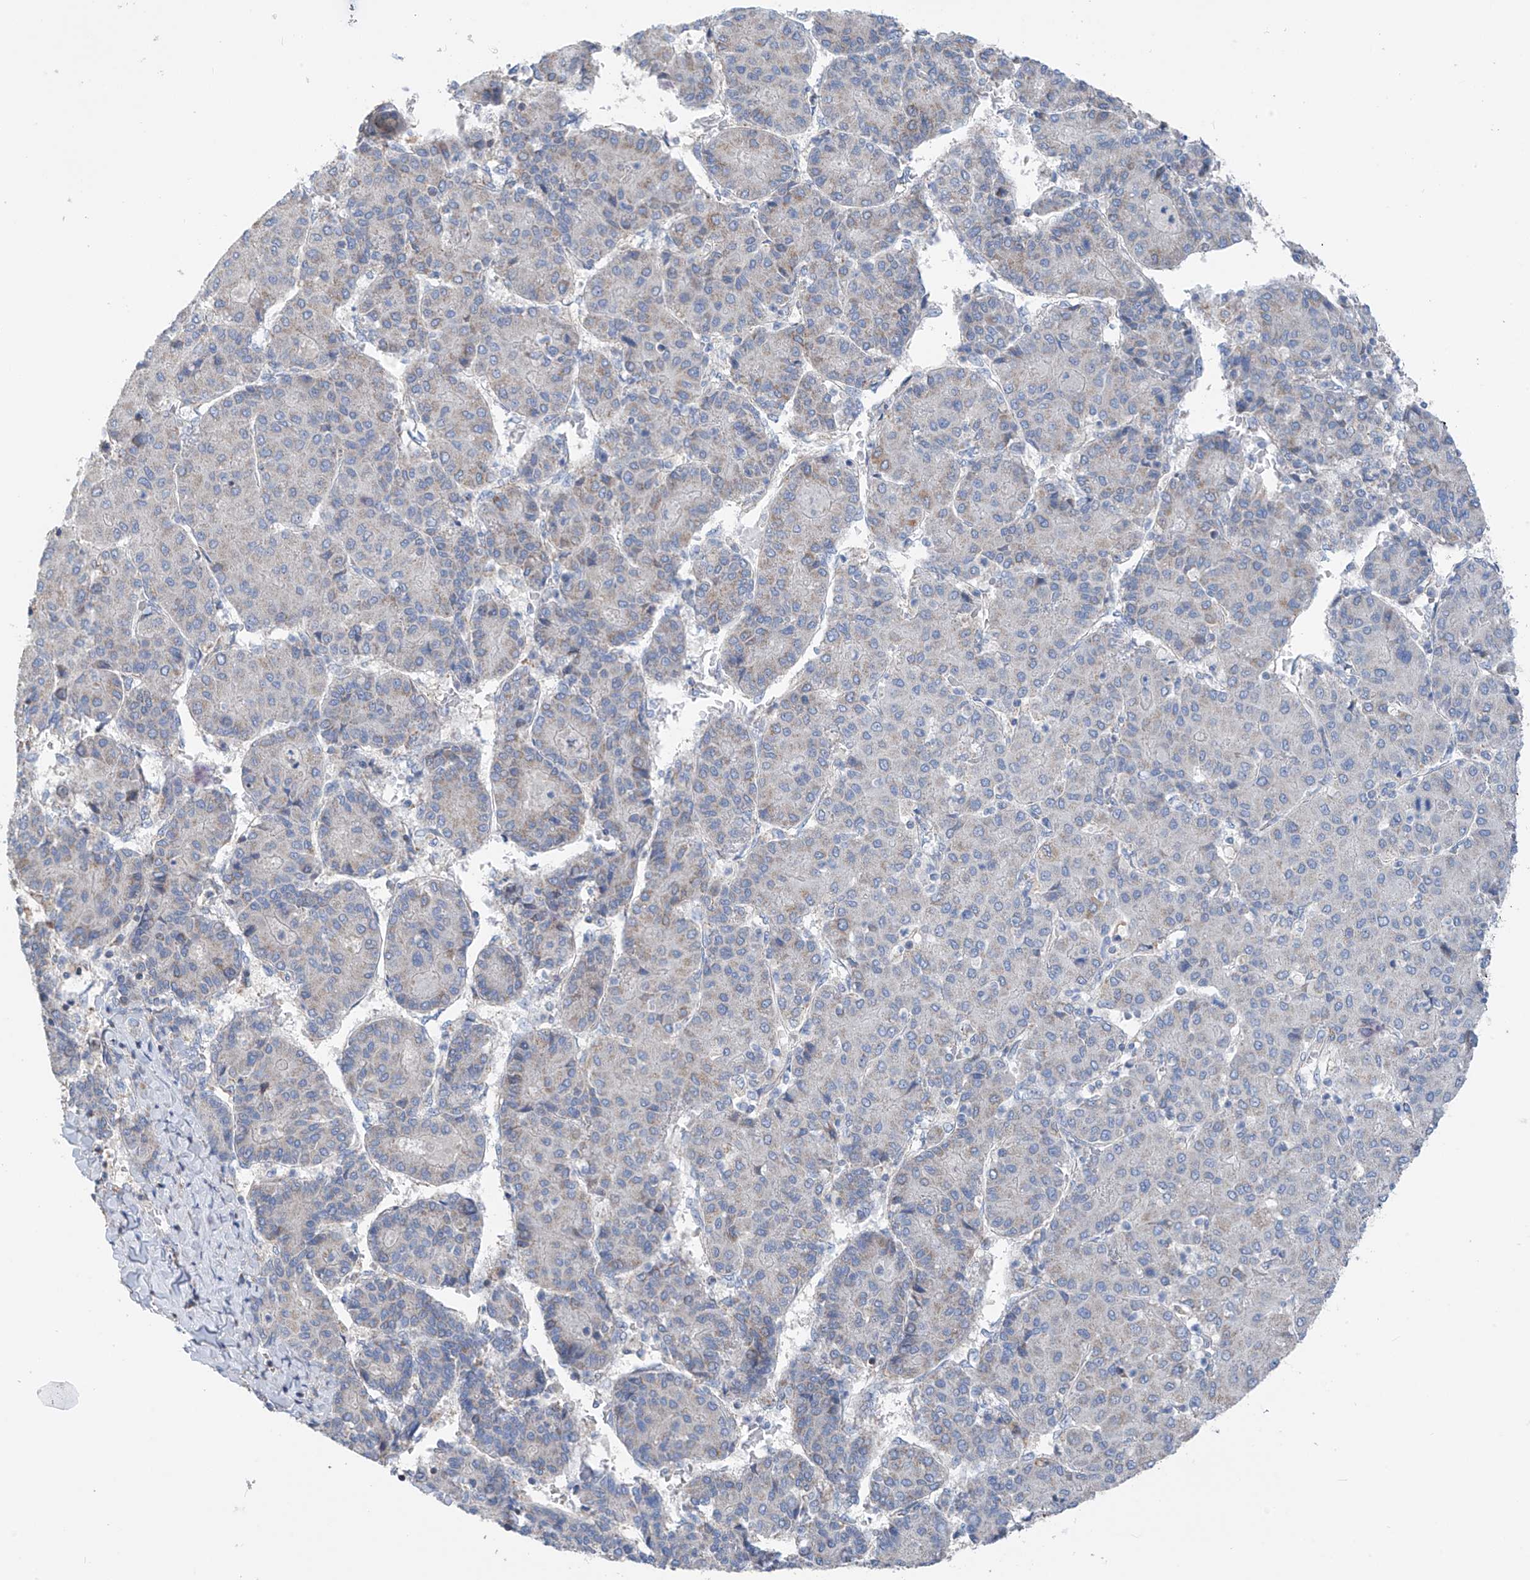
{"staining": {"intensity": "negative", "quantity": "none", "location": "none"}, "tissue": "liver cancer", "cell_type": "Tumor cells", "image_type": "cancer", "snomed": [{"axis": "morphology", "description": "Carcinoma, Hepatocellular, NOS"}, {"axis": "topography", "description": "Liver"}], "caption": "The IHC histopathology image has no significant positivity in tumor cells of liver cancer (hepatocellular carcinoma) tissue.", "gene": "SYN3", "patient": {"sex": "male", "age": 65}}